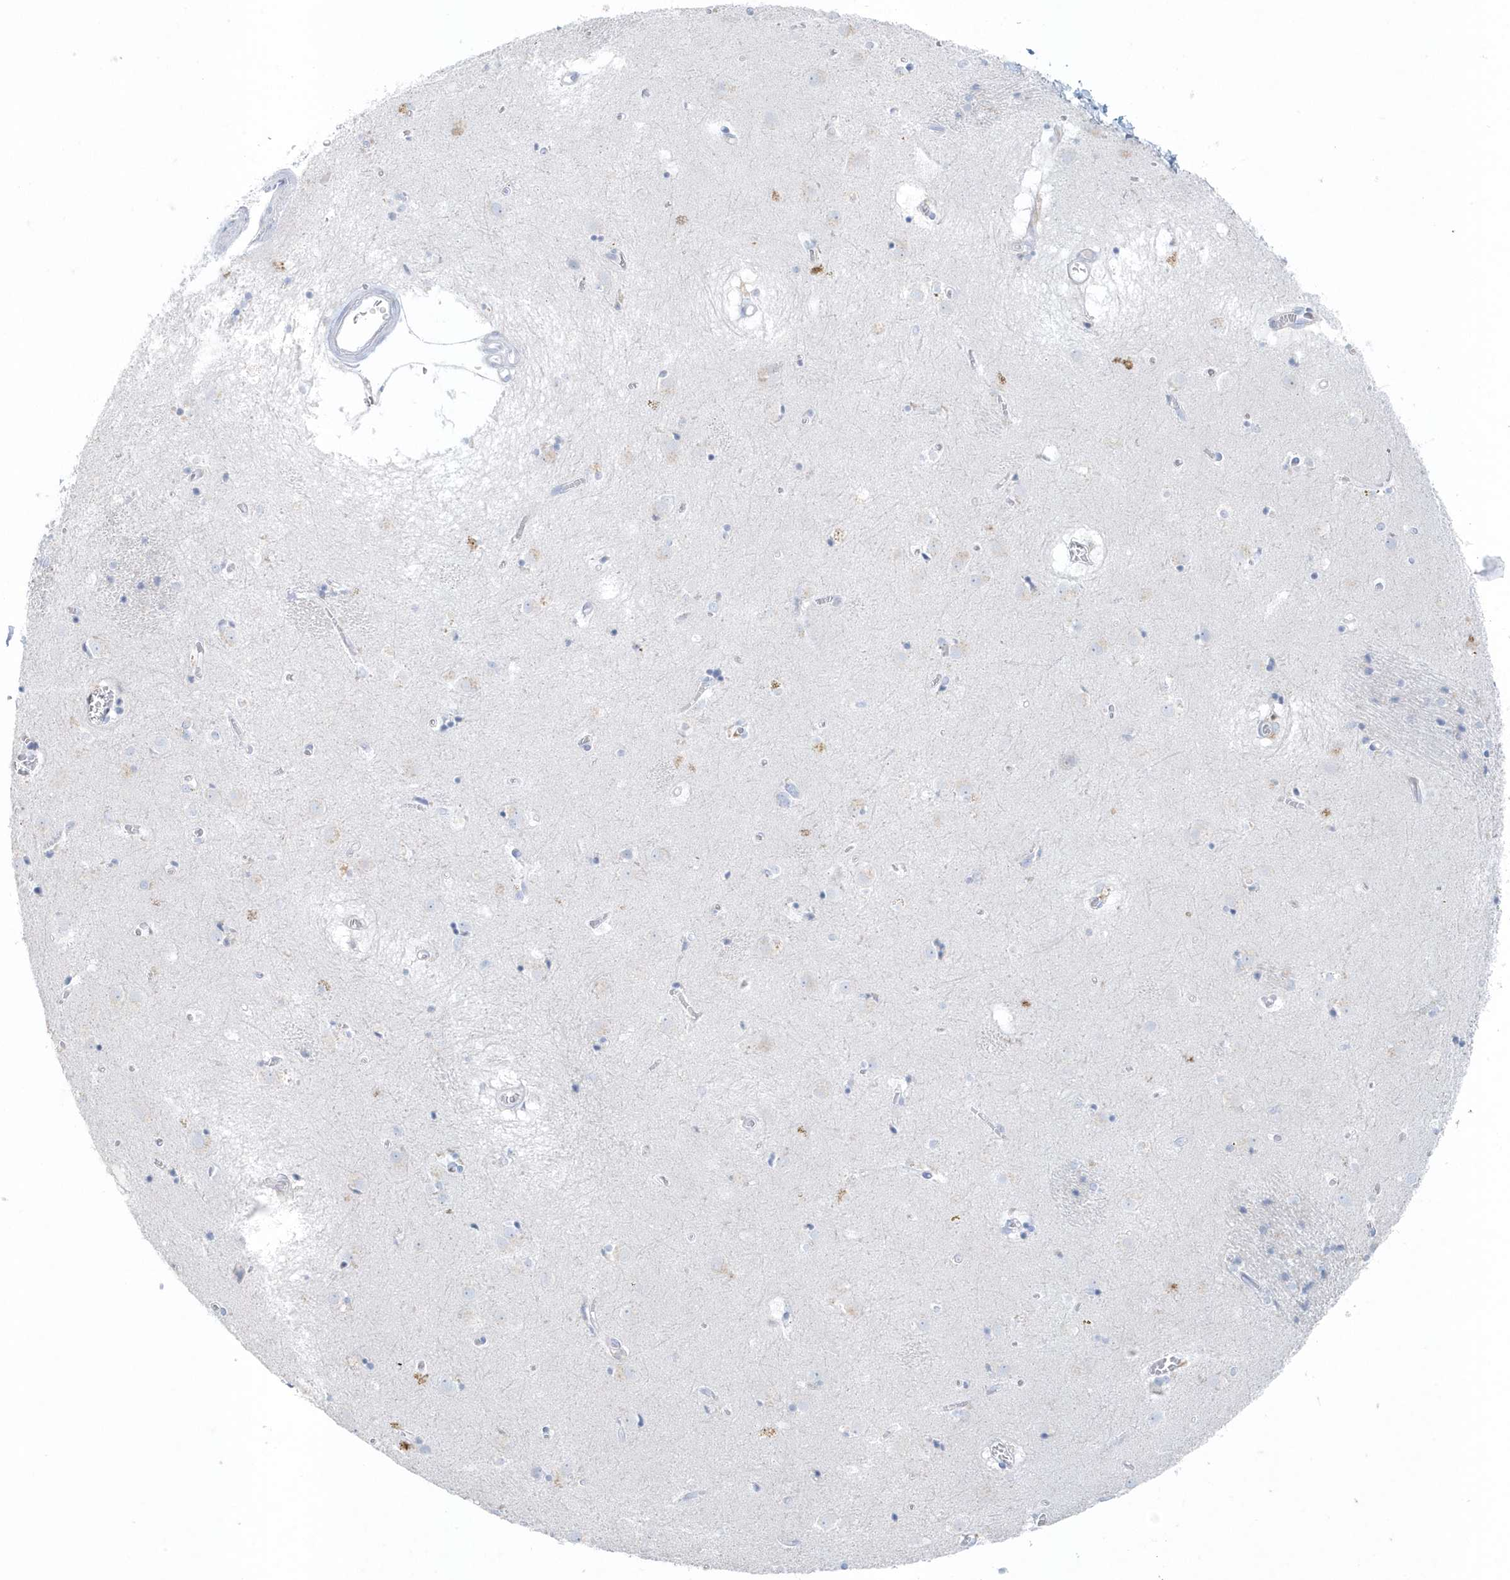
{"staining": {"intensity": "negative", "quantity": "none", "location": "none"}, "tissue": "caudate", "cell_type": "Glial cells", "image_type": "normal", "snomed": [{"axis": "morphology", "description": "Normal tissue, NOS"}, {"axis": "topography", "description": "Lateral ventricle wall"}], "caption": "The photomicrograph displays no significant positivity in glial cells of caudate. The staining was performed using DAB (3,3'-diaminobenzidine) to visualize the protein expression in brown, while the nuclei were stained in blue with hematoxylin (Magnification: 20x).", "gene": "FAM98A", "patient": {"sex": "male", "age": 70}}